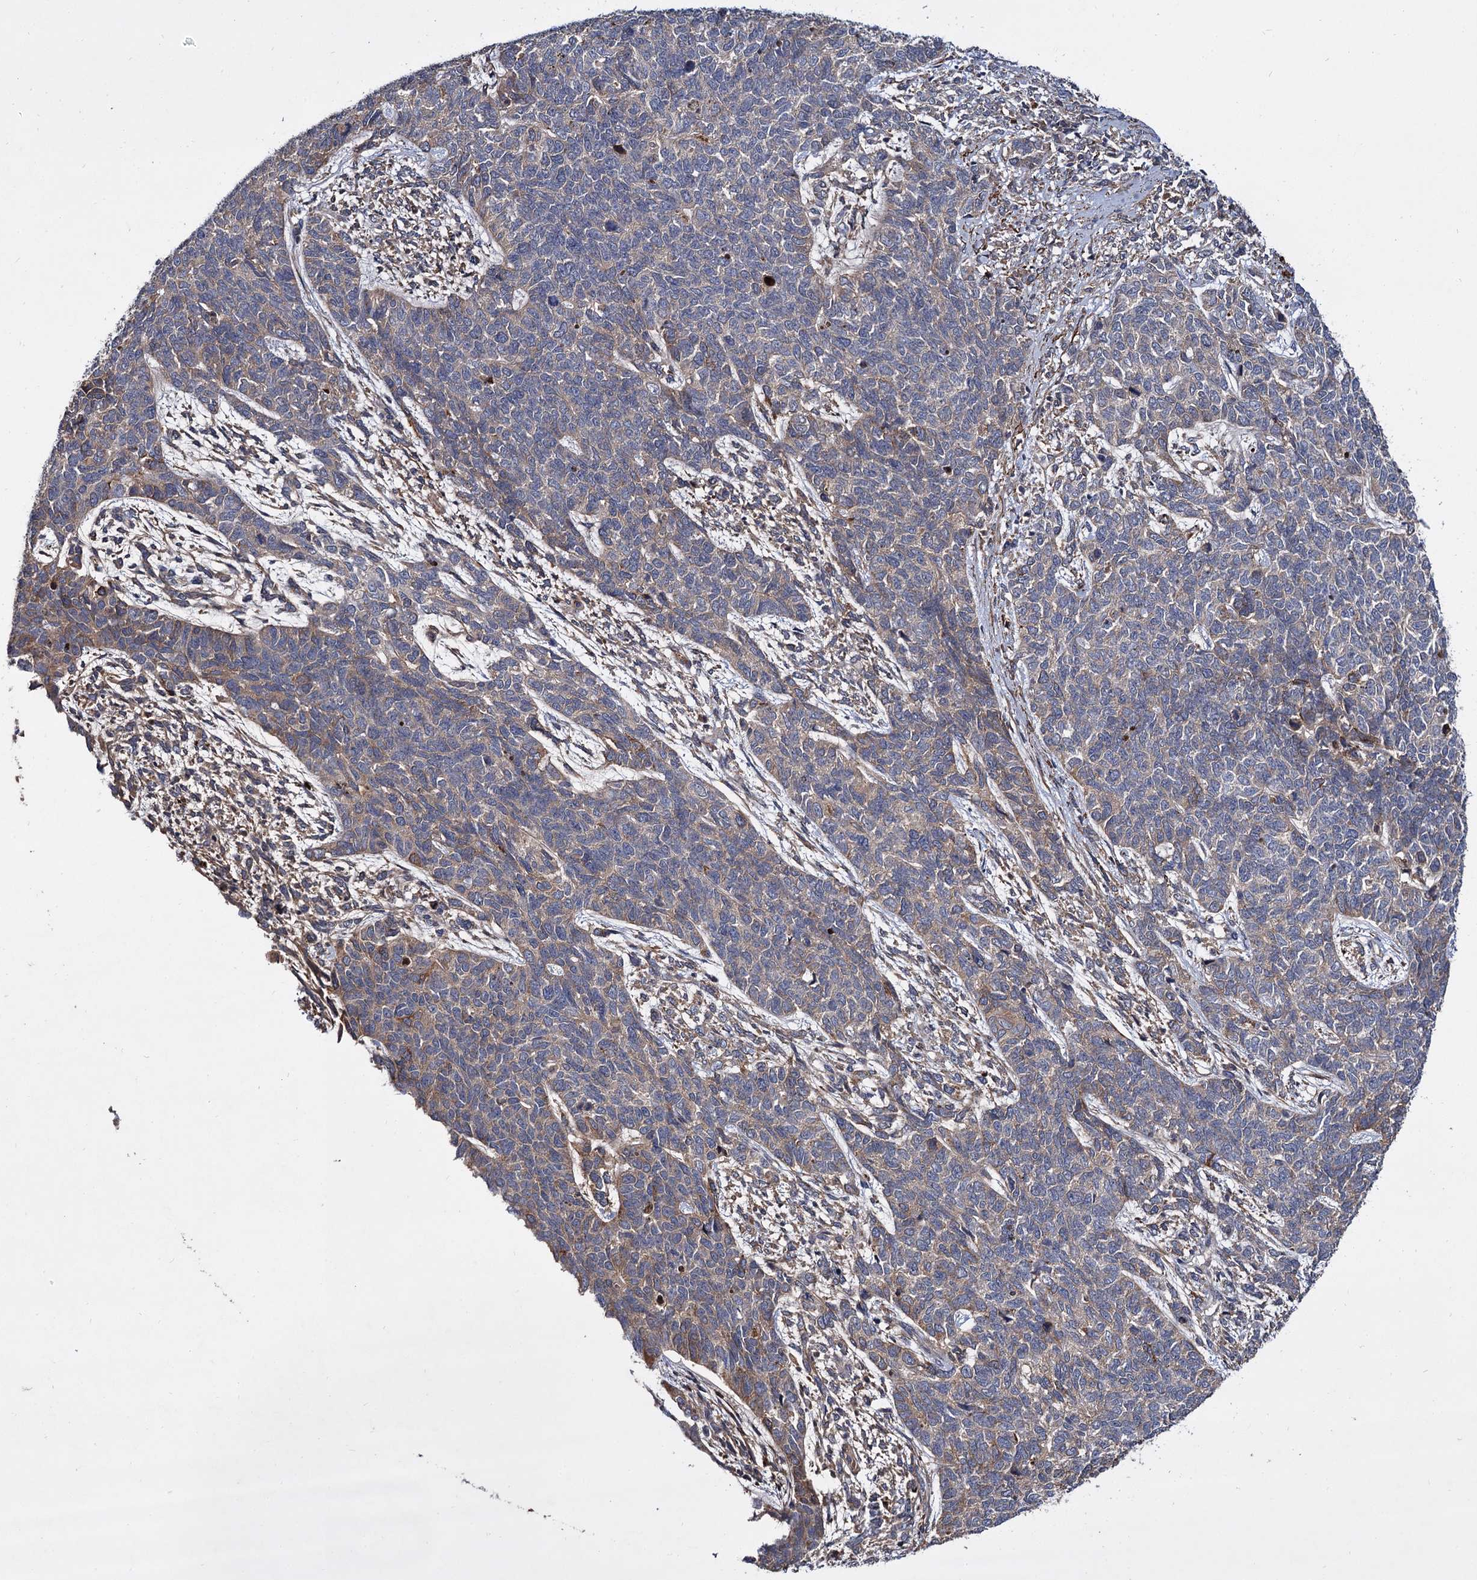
{"staining": {"intensity": "weak", "quantity": "<25%", "location": "cytoplasmic/membranous"}, "tissue": "cervical cancer", "cell_type": "Tumor cells", "image_type": "cancer", "snomed": [{"axis": "morphology", "description": "Squamous cell carcinoma, NOS"}, {"axis": "topography", "description": "Cervix"}], "caption": "Human cervical cancer (squamous cell carcinoma) stained for a protein using immunohistochemistry (IHC) exhibits no positivity in tumor cells.", "gene": "ISM2", "patient": {"sex": "female", "age": 63}}